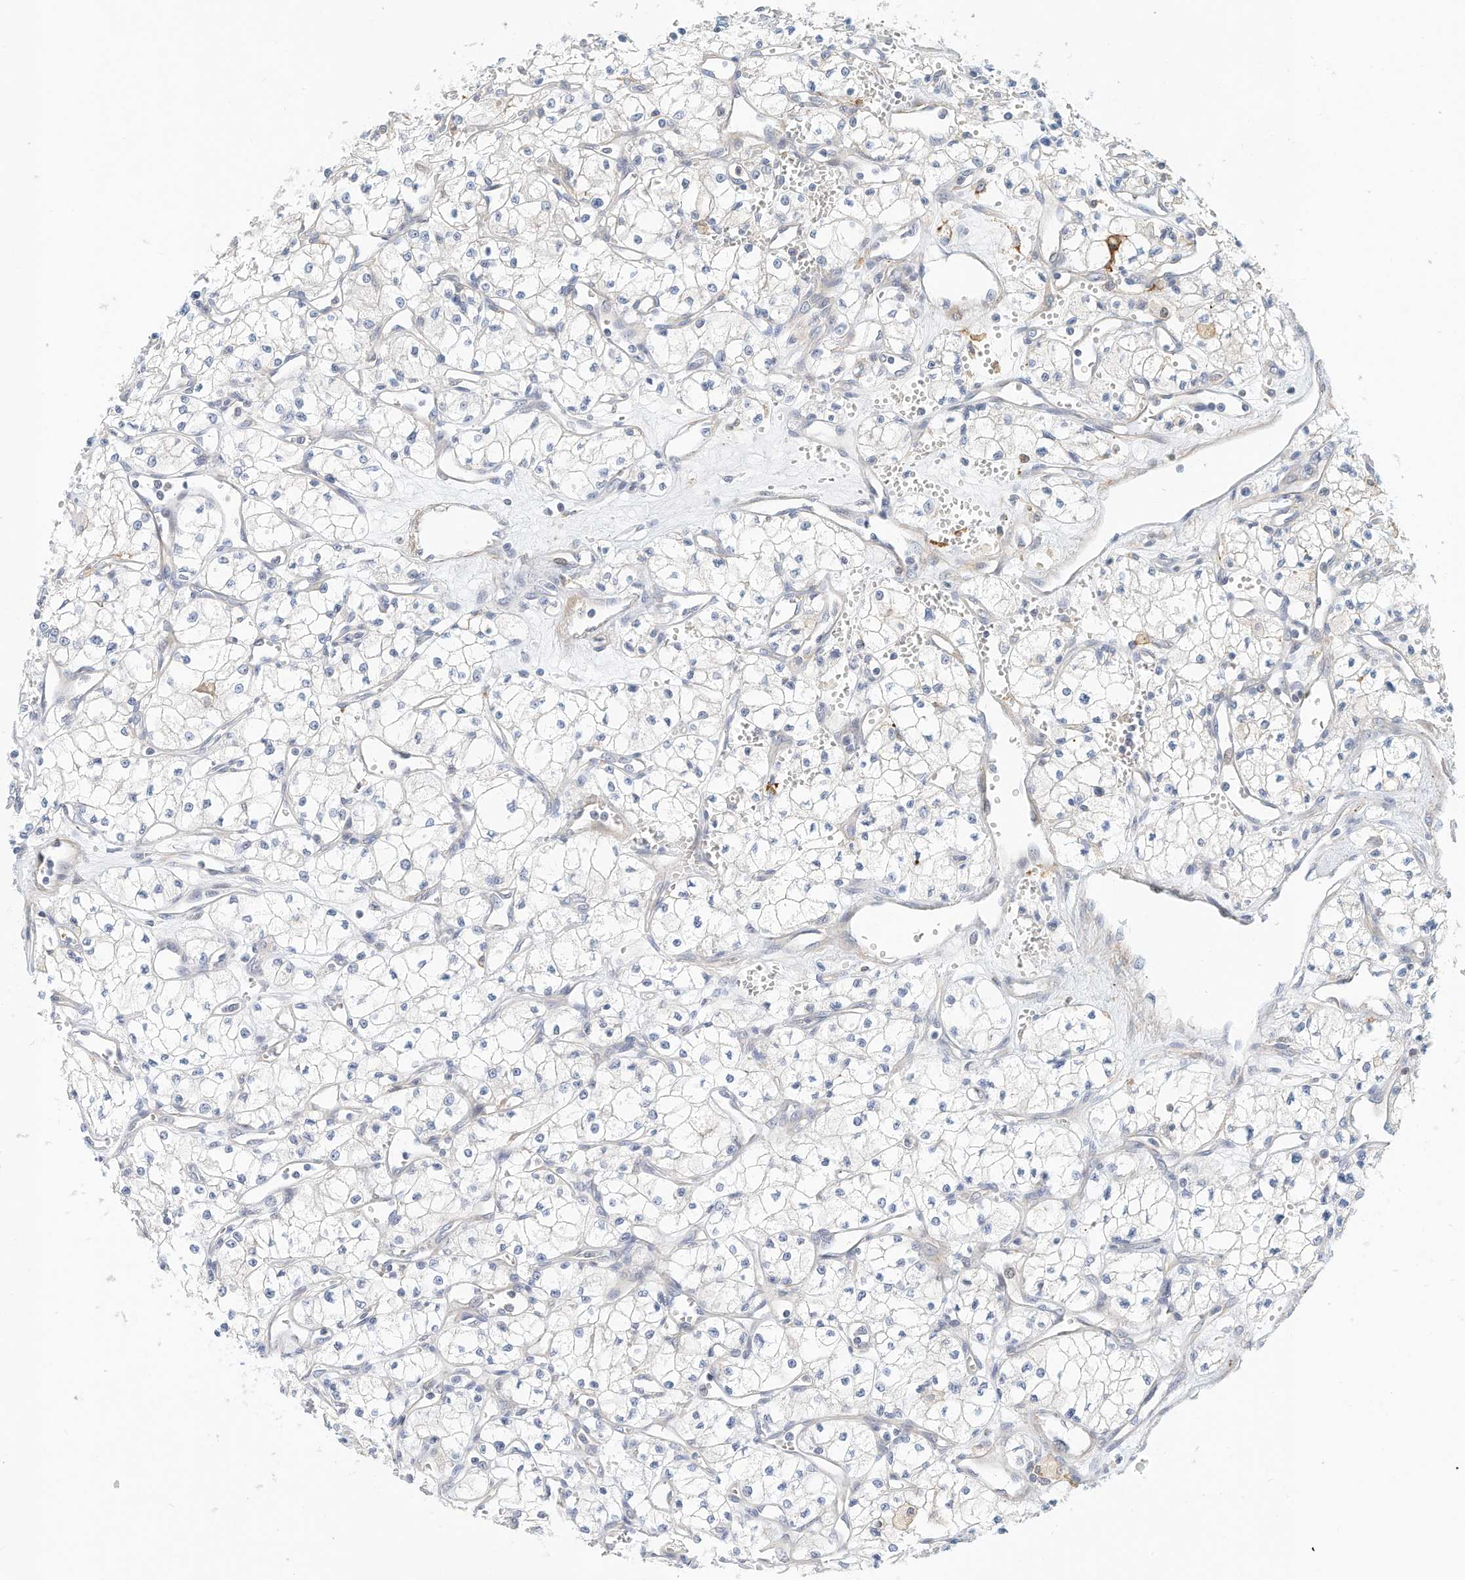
{"staining": {"intensity": "negative", "quantity": "none", "location": "none"}, "tissue": "renal cancer", "cell_type": "Tumor cells", "image_type": "cancer", "snomed": [{"axis": "morphology", "description": "Adenocarcinoma, NOS"}, {"axis": "topography", "description": "Kidney"}], "caption": "This histopathology image is of renal adenocarcinoma stained with immunohistochemistry (IHC) to label a protein in brown with the nuclei are counter-stained blue. There is no positivity in tumor cells.", "gene": "MICAL1", "patient": {"sex": "male", "age": 59}}